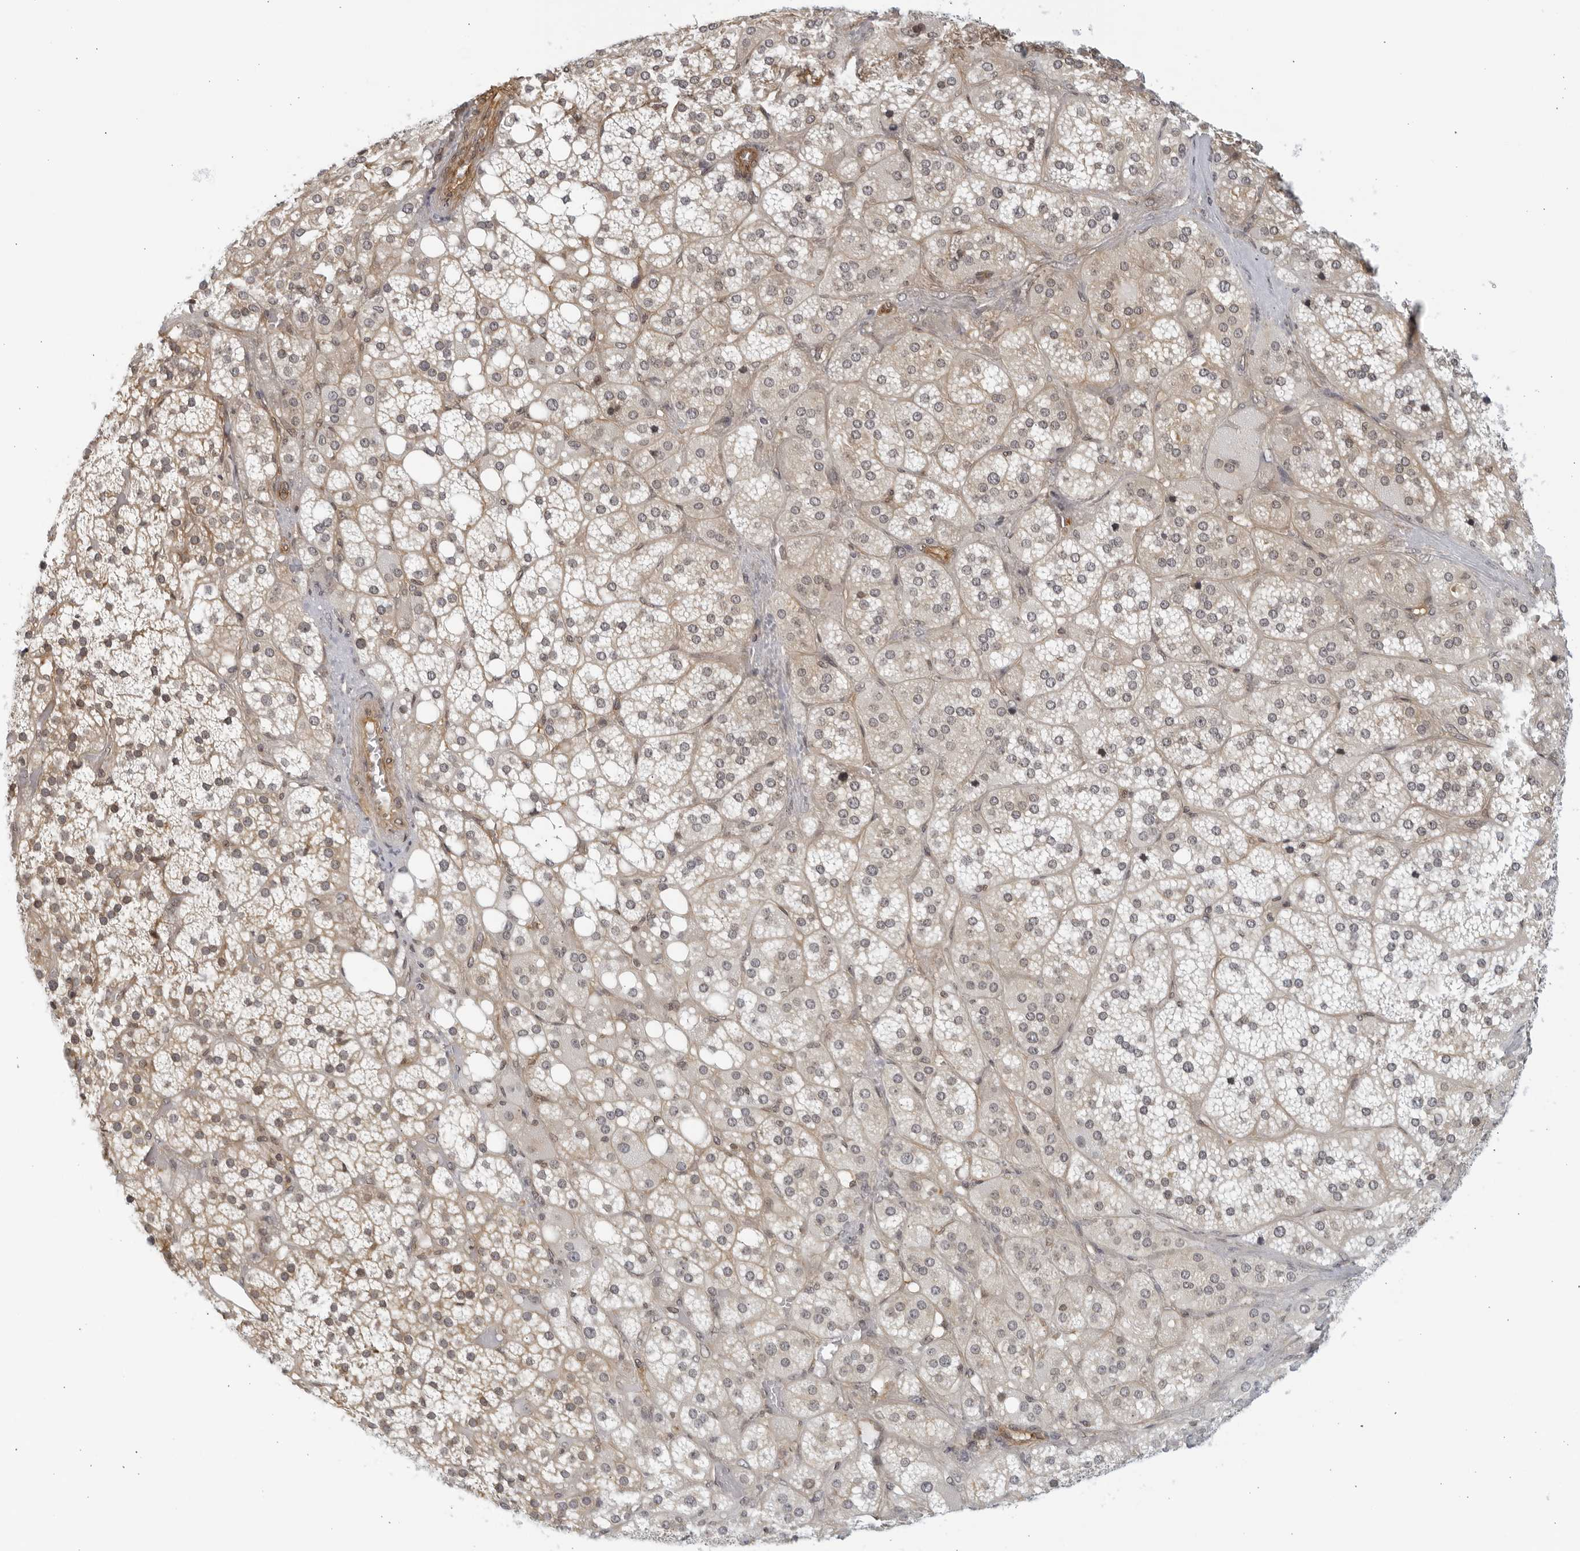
{"staining": {"intensity": "weak", "quantity": "25%-75%", "location": "cytoplasmic/membranous"}, "tissue": "adrenal gland", "cell_type": "Glandular cells", "image_type": "normal", "snomed": [{"axis": "morphology", "description": "Normal tissue, NOS"}, {"axis": "topography", "description": "Adrenal gland"}], "caption": "Glandular cells exhibit low levels of weak cytoplasmic/membranous staining in about 25%-75% of cells in unremarkable human adrenal gland.", "gene": "SERTAD4", "patient": {"sex": "female", "age": 59}}